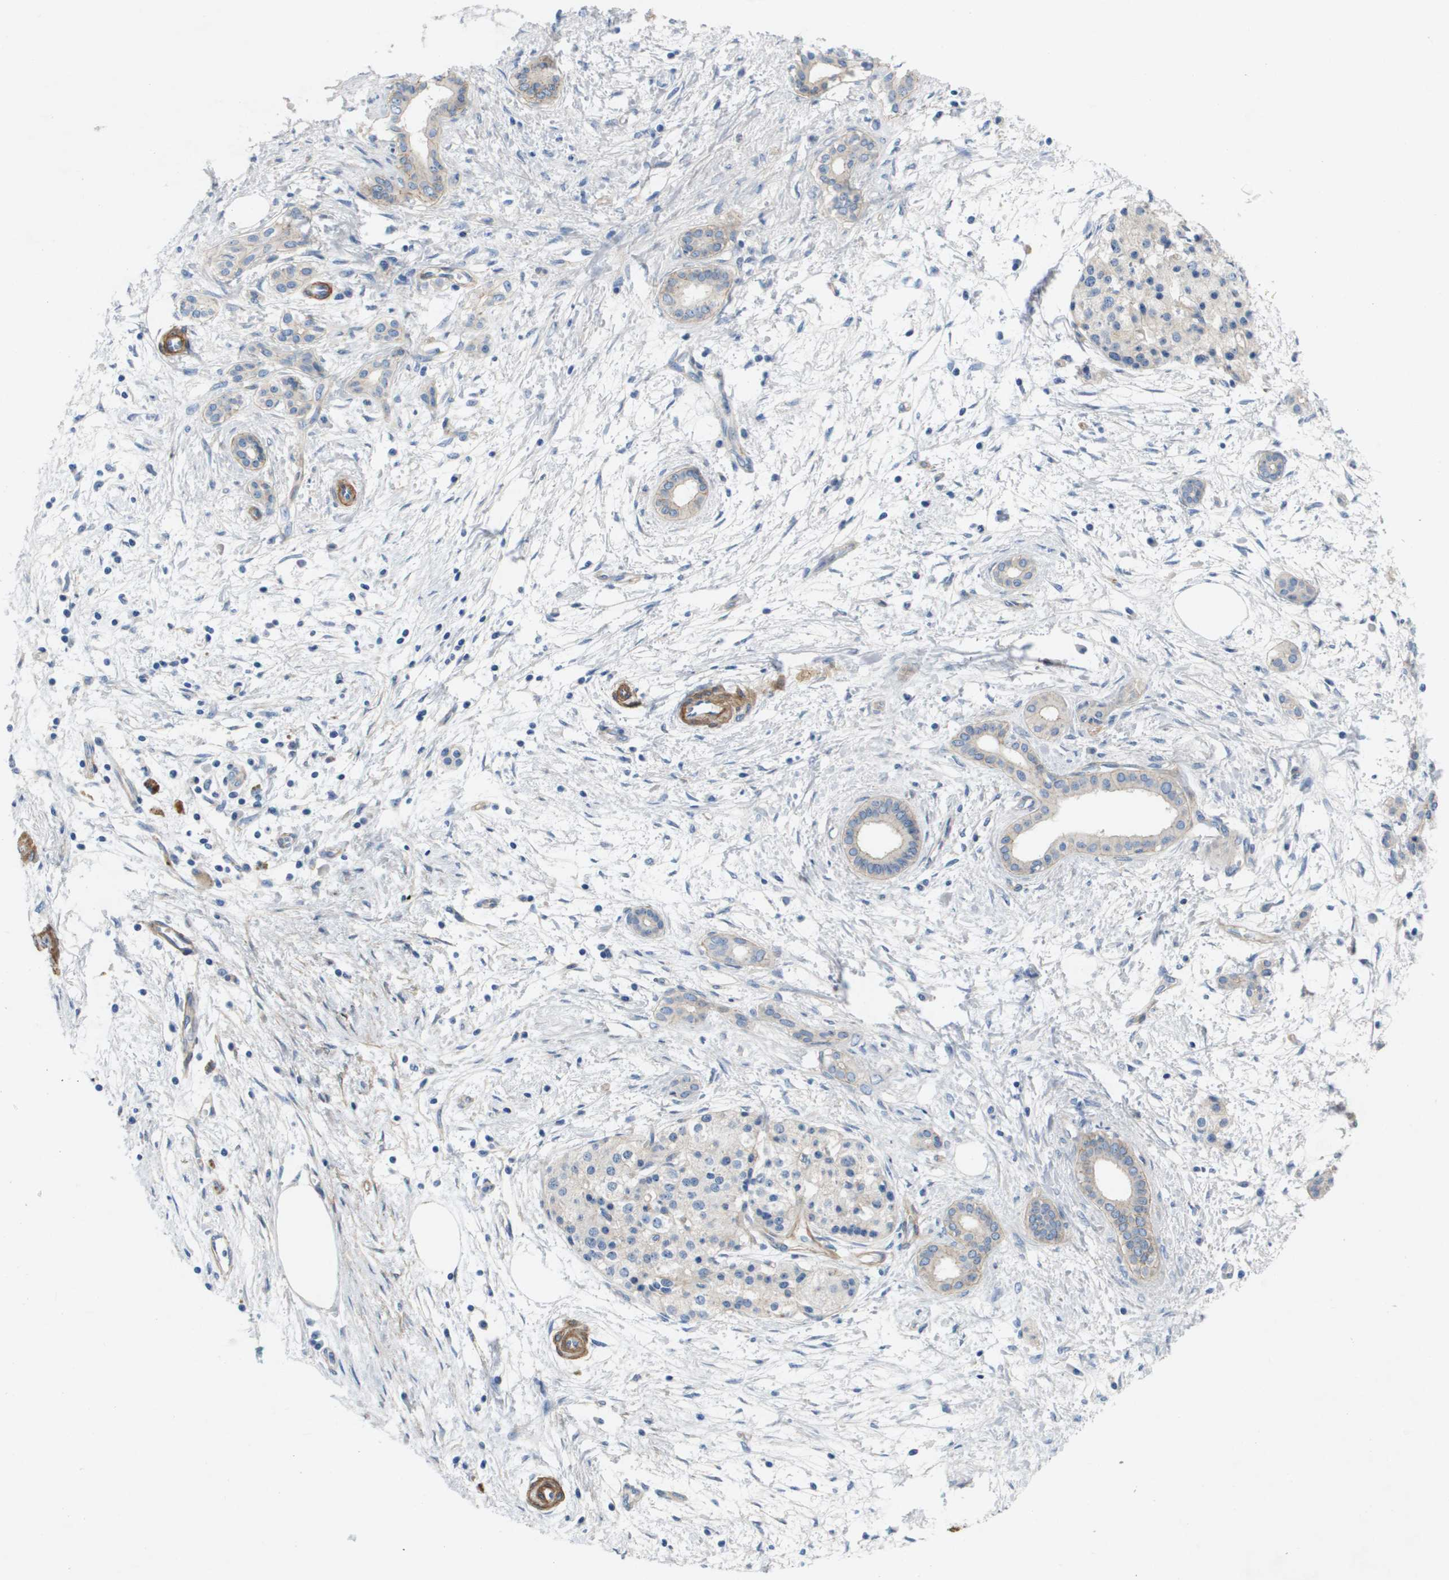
{"staining": {"intensity": "negative", "quantity": "none", "location": "none"}, "tissue": "pancreatic cancer", "cell_type": "Tumor cells", "image_type": "cancer", "snomed": [{"axis": "morphology", "description": "Adenocarcinoma, NOS"}, {"axis": "topography", "description": "Pancreas"}], "caption": "Immunohistochemical staining of human pancreatic adenocarcinoma shows no significant positivity in tumor cells. (Stains: DAB immunohistochemistry with hematoxylin counter stain, Microscopy: brightfield microscopy at high magnification).", "gene": "LPP", "patient": {"sex": "female", "age": 70}}